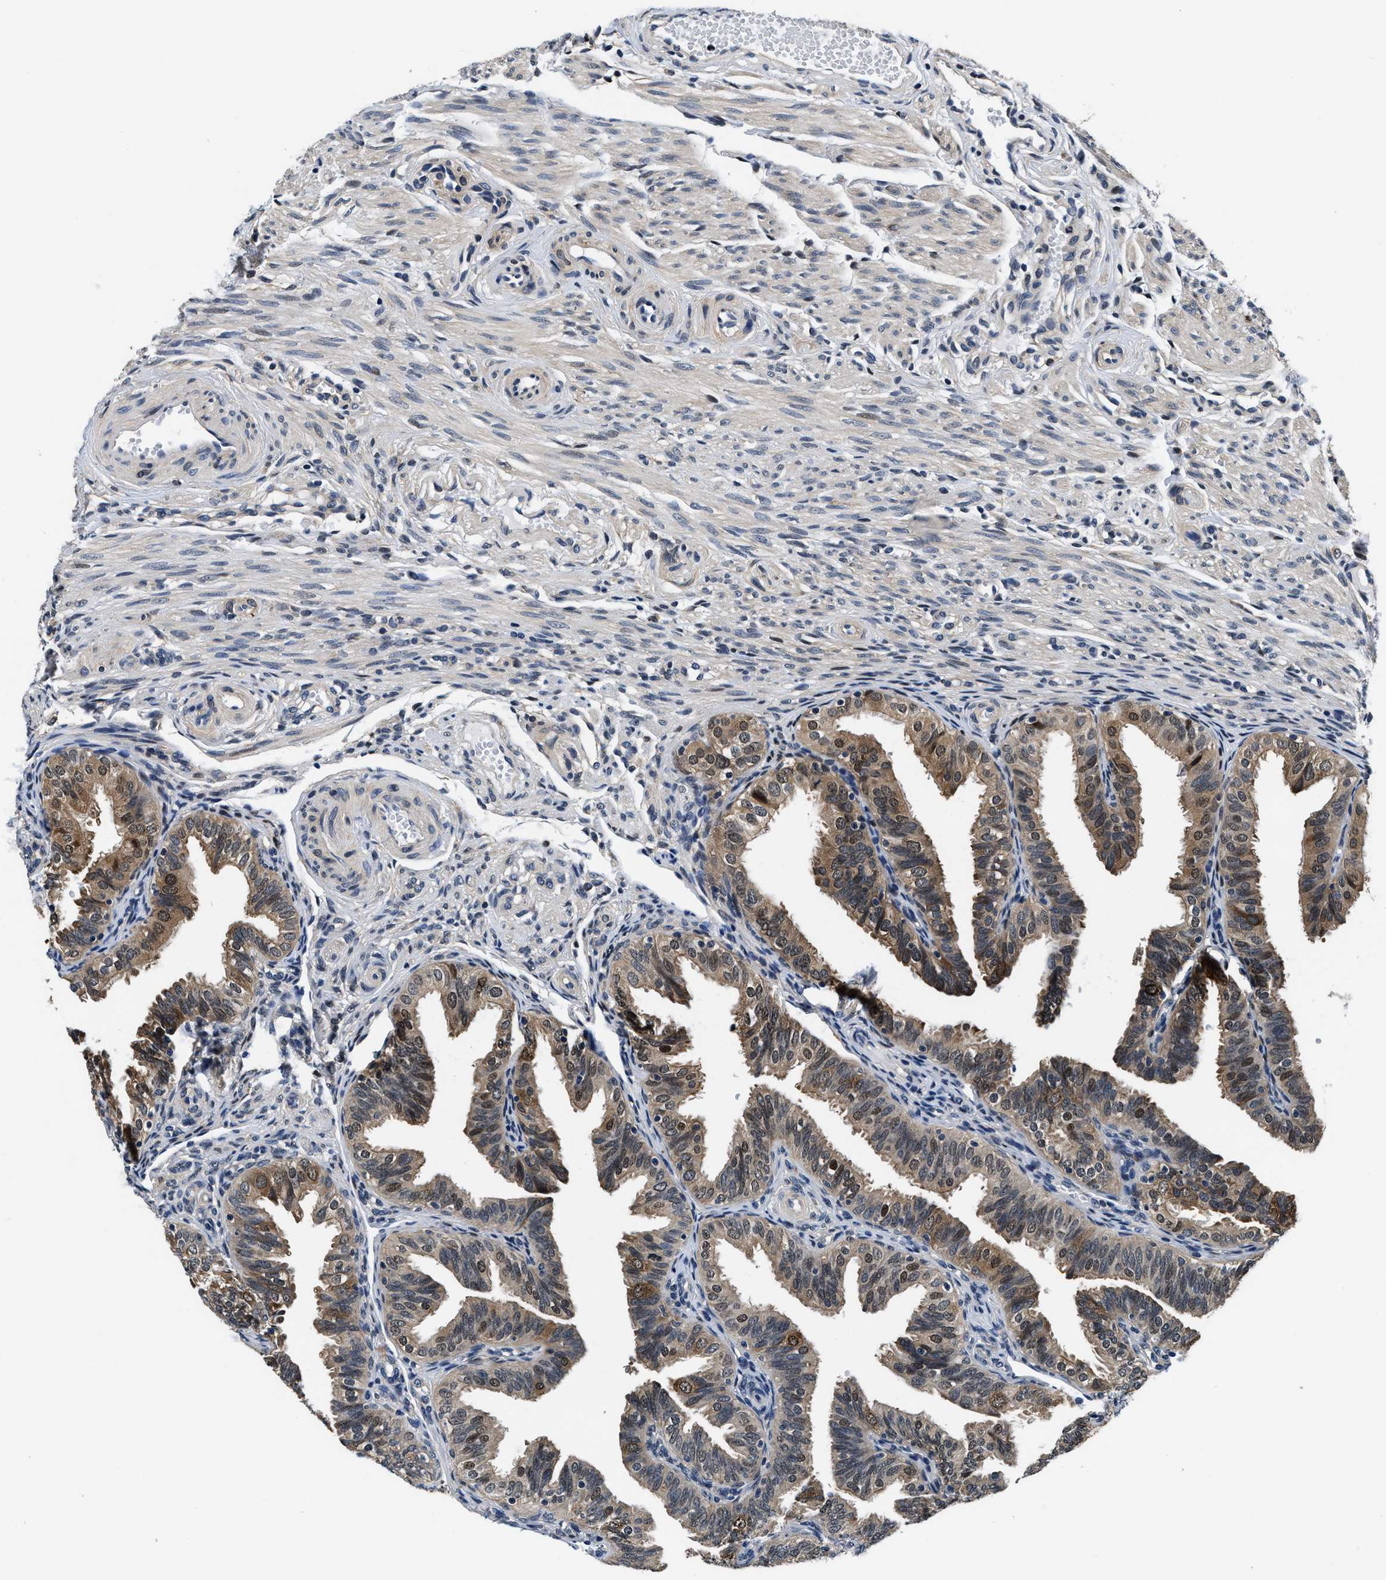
{"staining": {"intensity": "moderate", "quantity": "25%-75%", "location": "cytoplasmic/membranous,nuclear"}, "tissue": "fallopian tube", "cell_type": "Glandular cells", "image_type": "normal", "snomed": [{"axis": "morphology", "description": "Normal tissue, NOS"}, {"axis": "topography", "description": "Fallopian tube"}], "caption": "Glandular cells show medium levels of moderate cytoplasmic/membranous,nuclear staining in about 25%-75% of cells in benign fallopian tube. The staining was performed using DAB (3,3'-diaminobenzidine) to visualize the protein expression in brown, while the nuclei were stained in blue with hematoxylin (Magnification: 20x).", "gene": "PHPT1", "patient": {"sex": "female", "age": 35}}